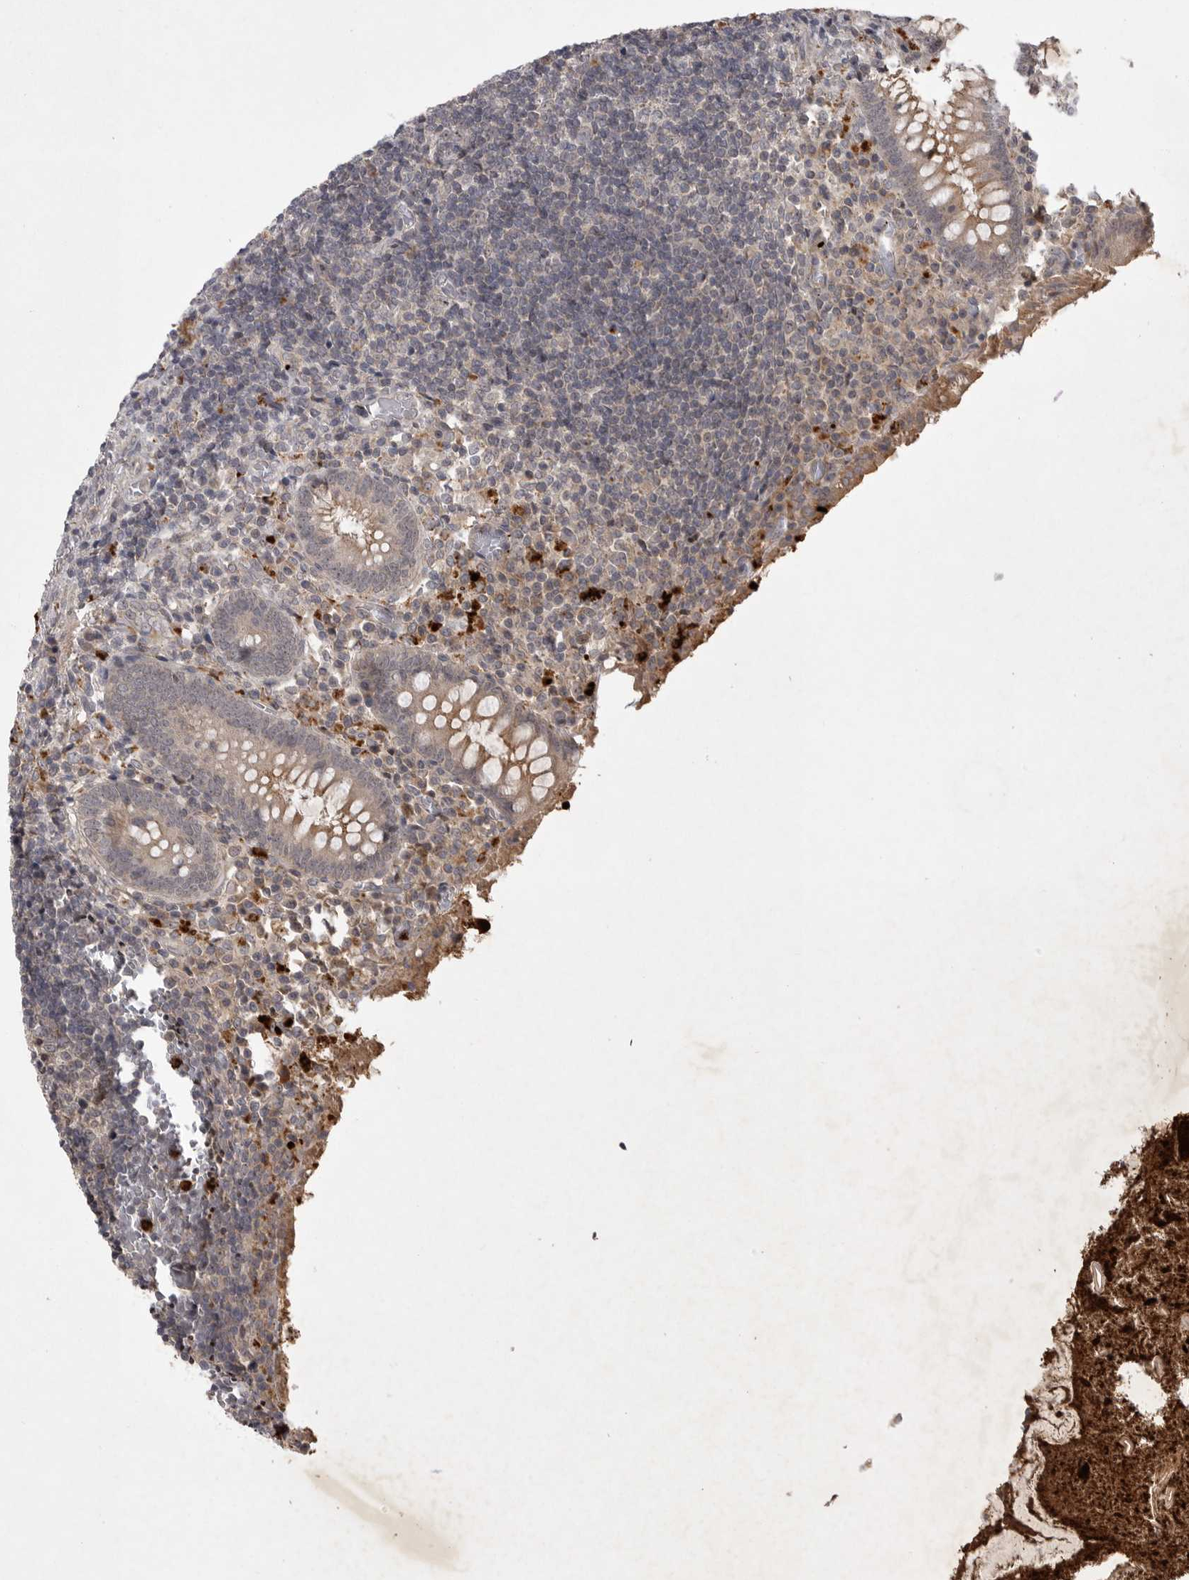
{"staining": {"intensity": "moderate", "quantity": ">75%", "location": "cytoplasmic/membranous"}, "tissue": "appendix", "cell_type": "Glandular cells", "image_type": "normal", "snomed": [{"axis": "morphology", "description": "Normal tissue, NOS"}, {"axis": "topography", "description": "Appendix"}], "caption": "Appendix stained with immunohistochemistry reveals moderate cytoplasmic/membranous expression in about >75% of glandular cells.", "gene": "UBE3D", "patient": {"sex": "female", "age": 17}}